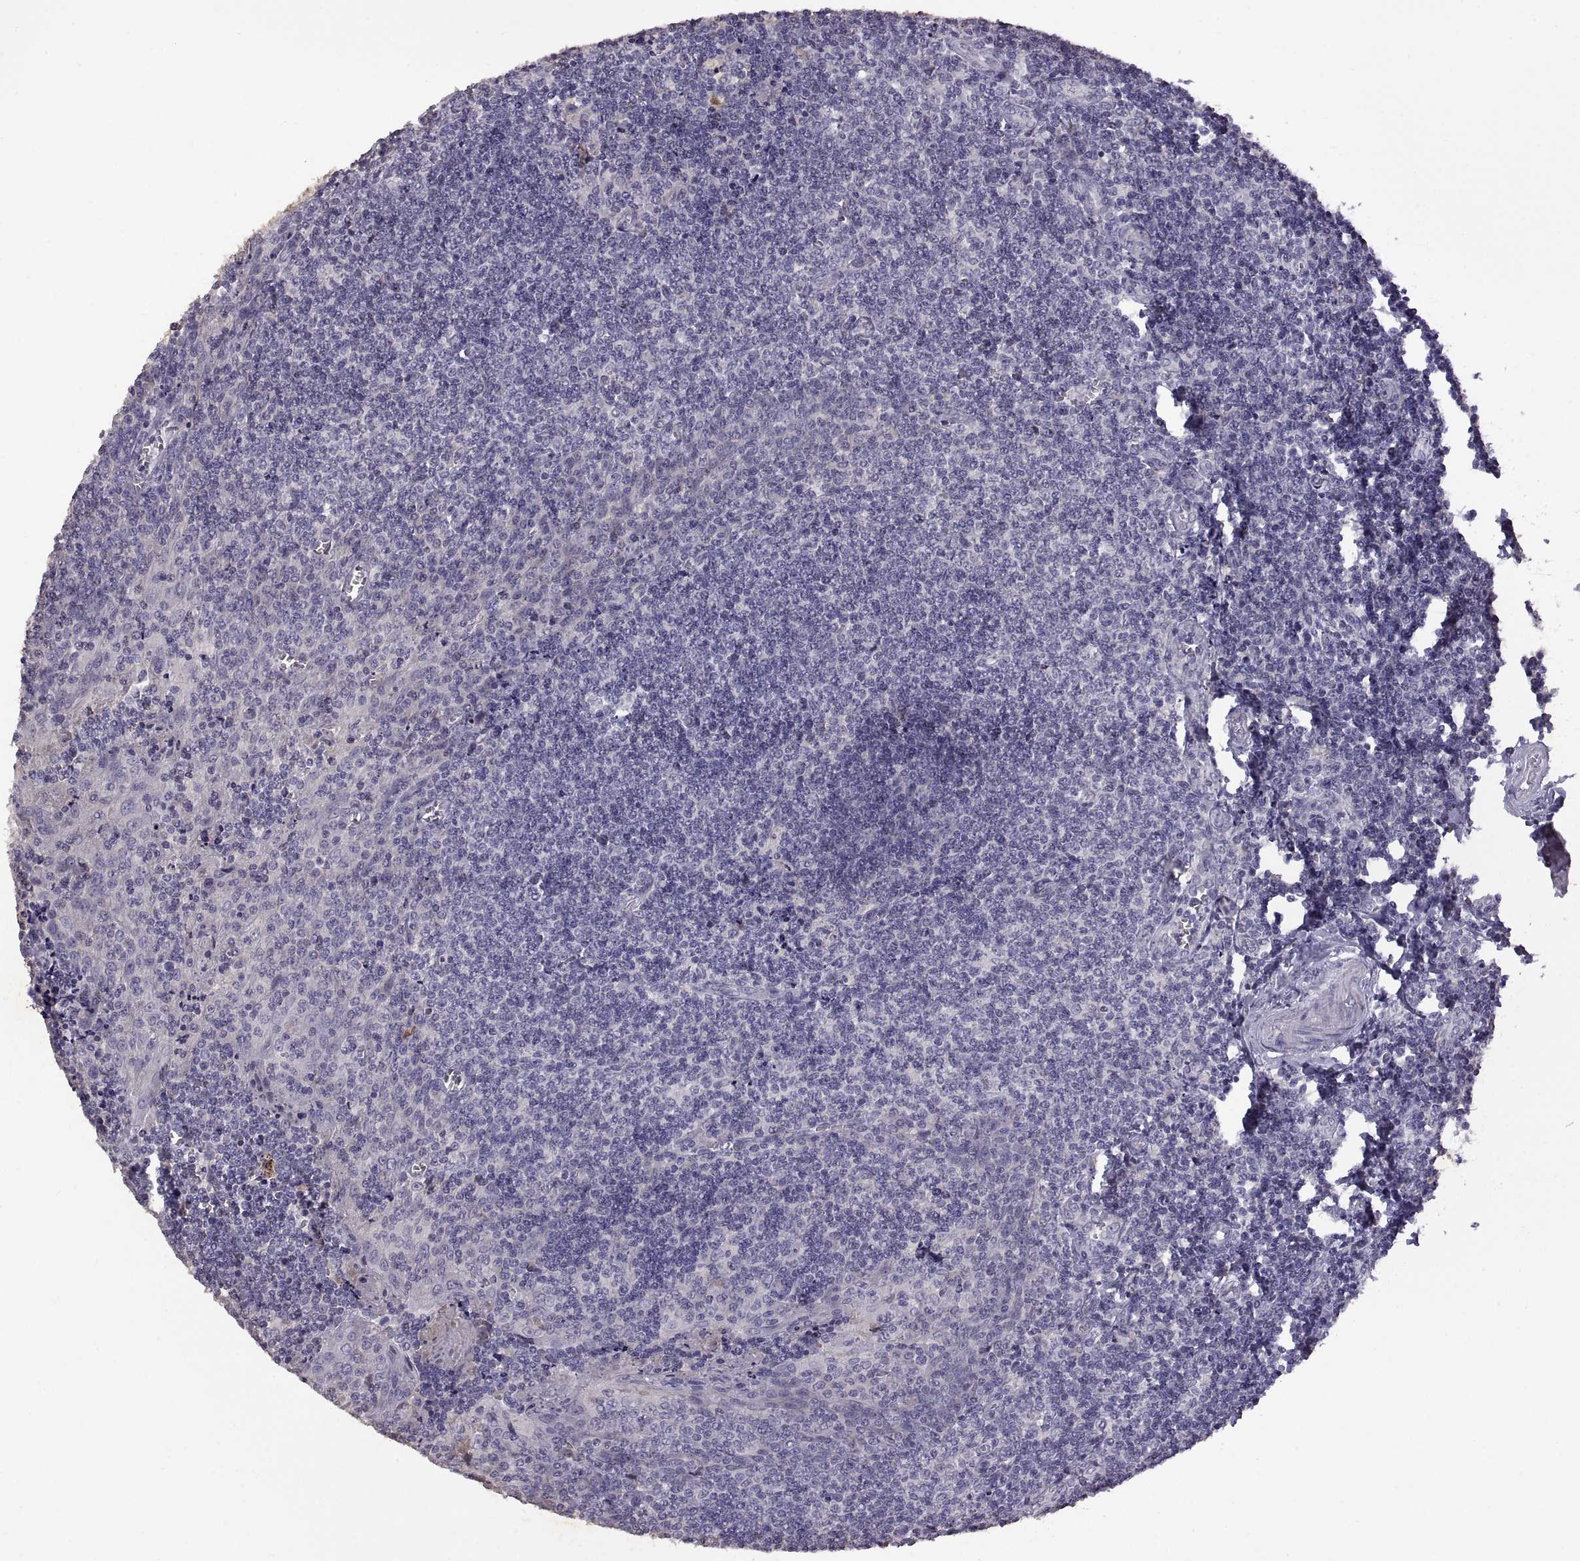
{"staining": {"intensity": "negative", "quantity": "none", "location": "none"}, "tissue": "tonsil", "cell_type": "Germinal center cells", "image_type": "normal", "snomed": [{"axis": "morphology", "description": "Normal tissue, NOS"}, {"axis": "morphology", "description": "Inflammation, NOS"}, {"axis": "topography", "description": "Tonsil"}], "caption": "Tonsil stained for a protein using immunohistochemistry displays no staining germinal center cells.", "gene": "DEFB136", "patient": {"sex": "female", "age": 31}}